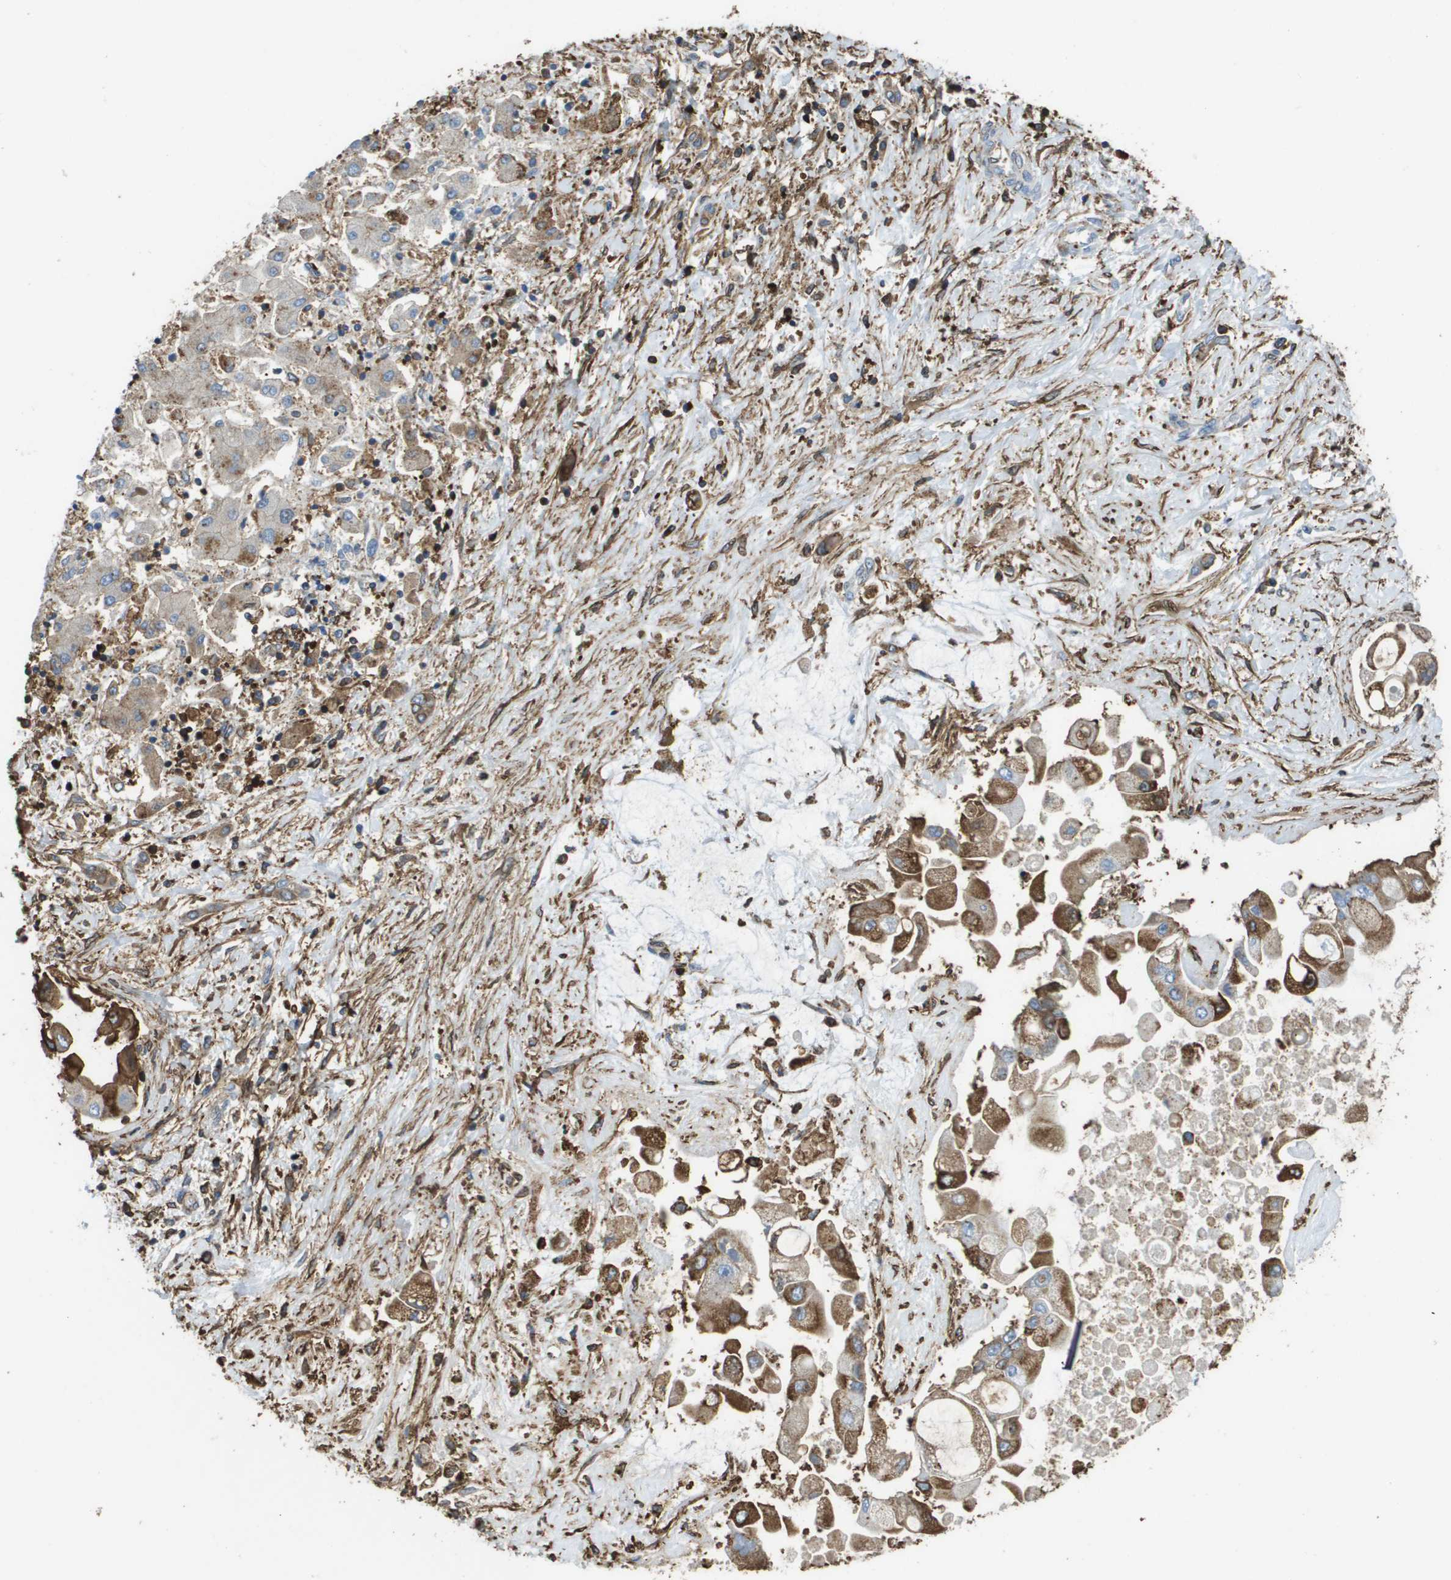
{"staining": {"intensity": "moderate", "quantity": "25%-75%", "location": "cytoplasmic/membranous"}, "tissue": "liver cancer", "cell_type": "Tumor cells", "image_type": "cancer", "snomed": [{"axis": "morphology", "description": "Cholangiocarcinoma"}, {"axis": "topography", "description": "Liver"}], "caption": "Immunohistochemistry of human liver cancer demonstrates medium levels of moderate cytoplasmic/membranous expression in about 25%-75% of tumor cells.", "gene": "PASK", "patient": {"sex": "male", "age": 50}}